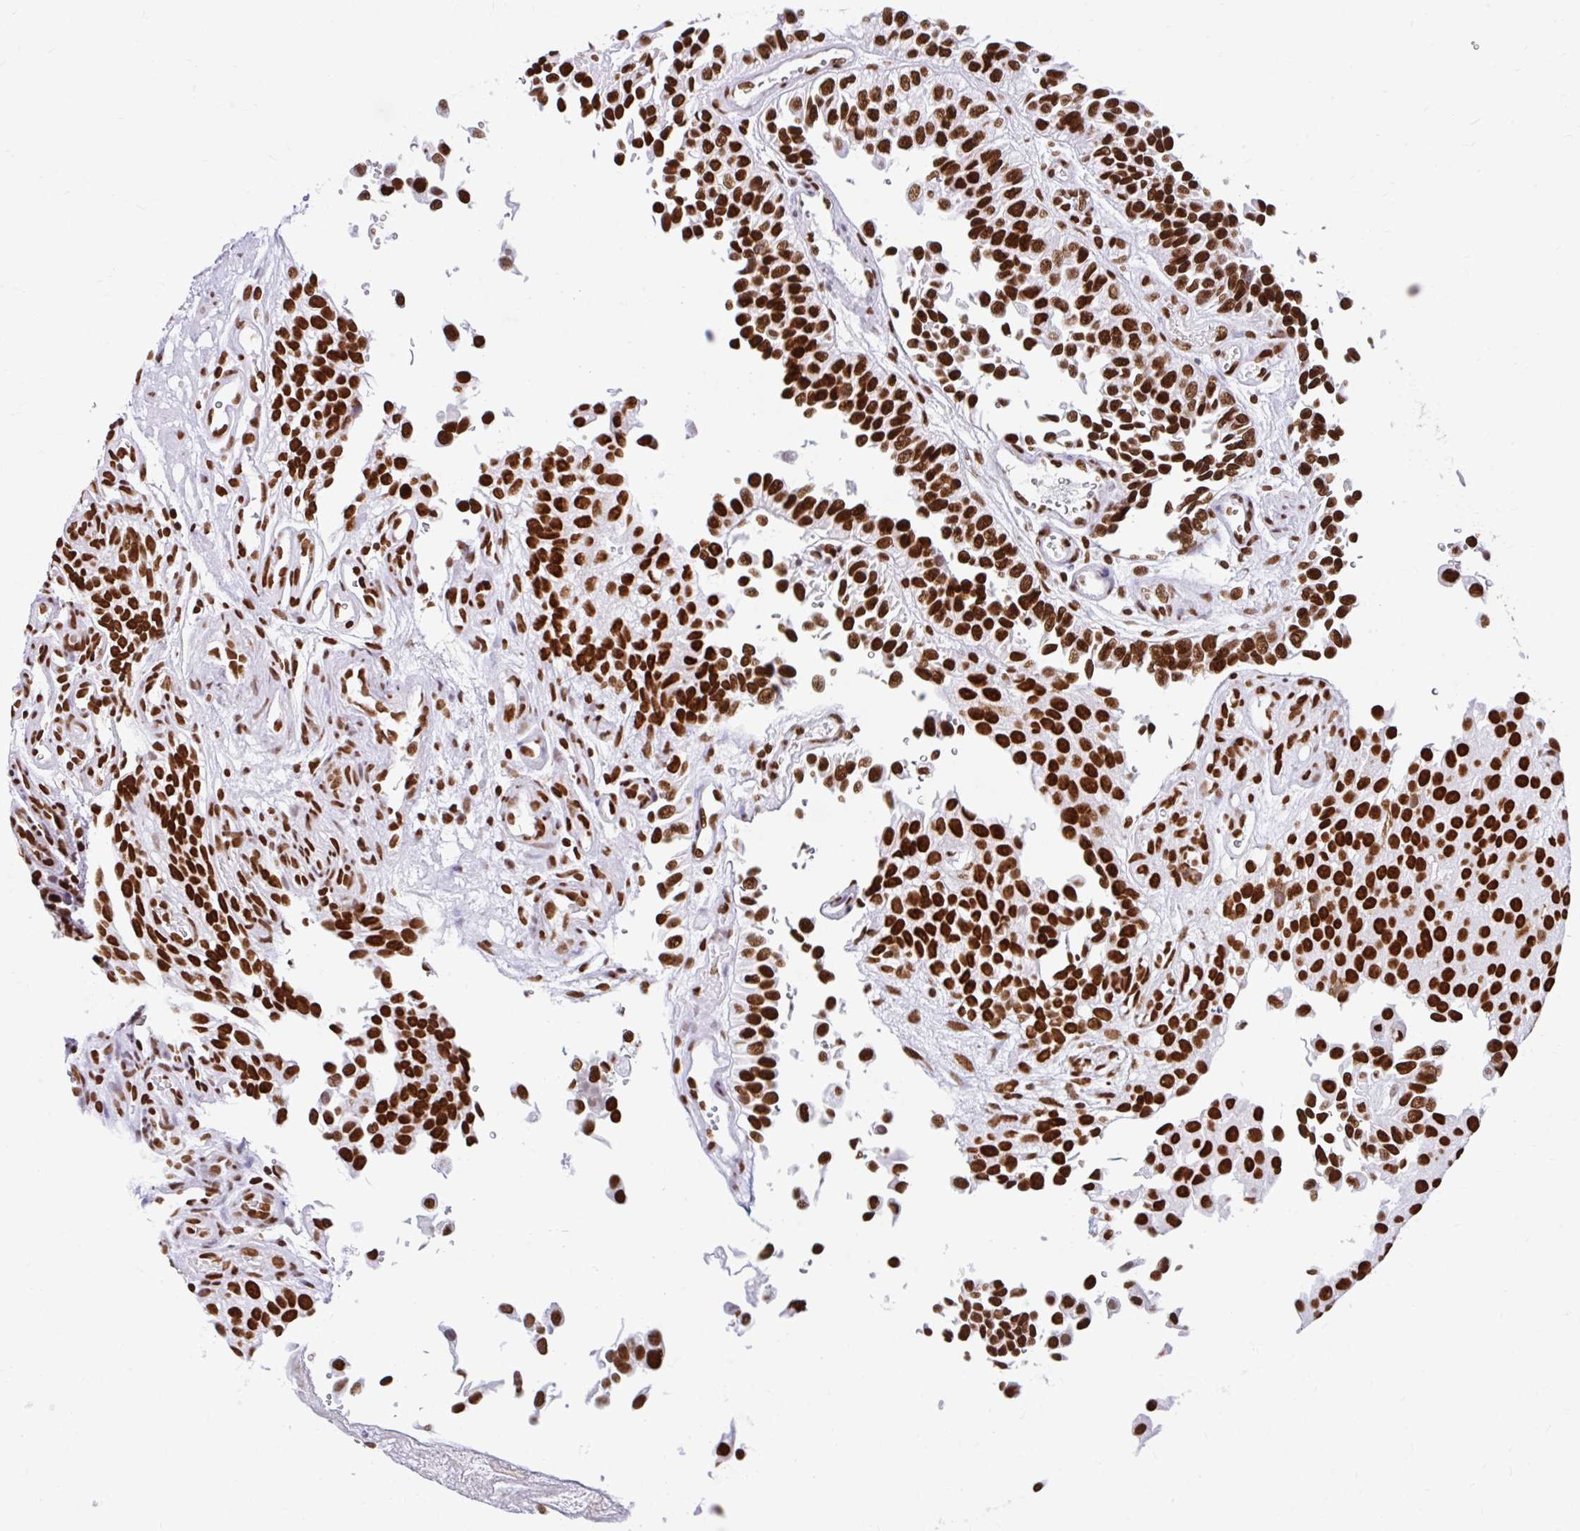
{"staining": {"intensity": "strong", "quantity": ">75%", "location": "nuclear"}, "tissue": "urothelial cancer", "cell_type": "Tumor cells", "image_type": "cancer", "snomed": [{"axis": "morphology", "description": "Urothelial carcinoma, NOS"}, {"axis": "topography", "description": "Urinary bladder"}], "caption": "Strong nuclear protein expression is present in approximately >75% of tumor cells in transitional cell carcinoma.", "gene": "KHDRBS1", "patient": {"sex": "male", "age": 87}}